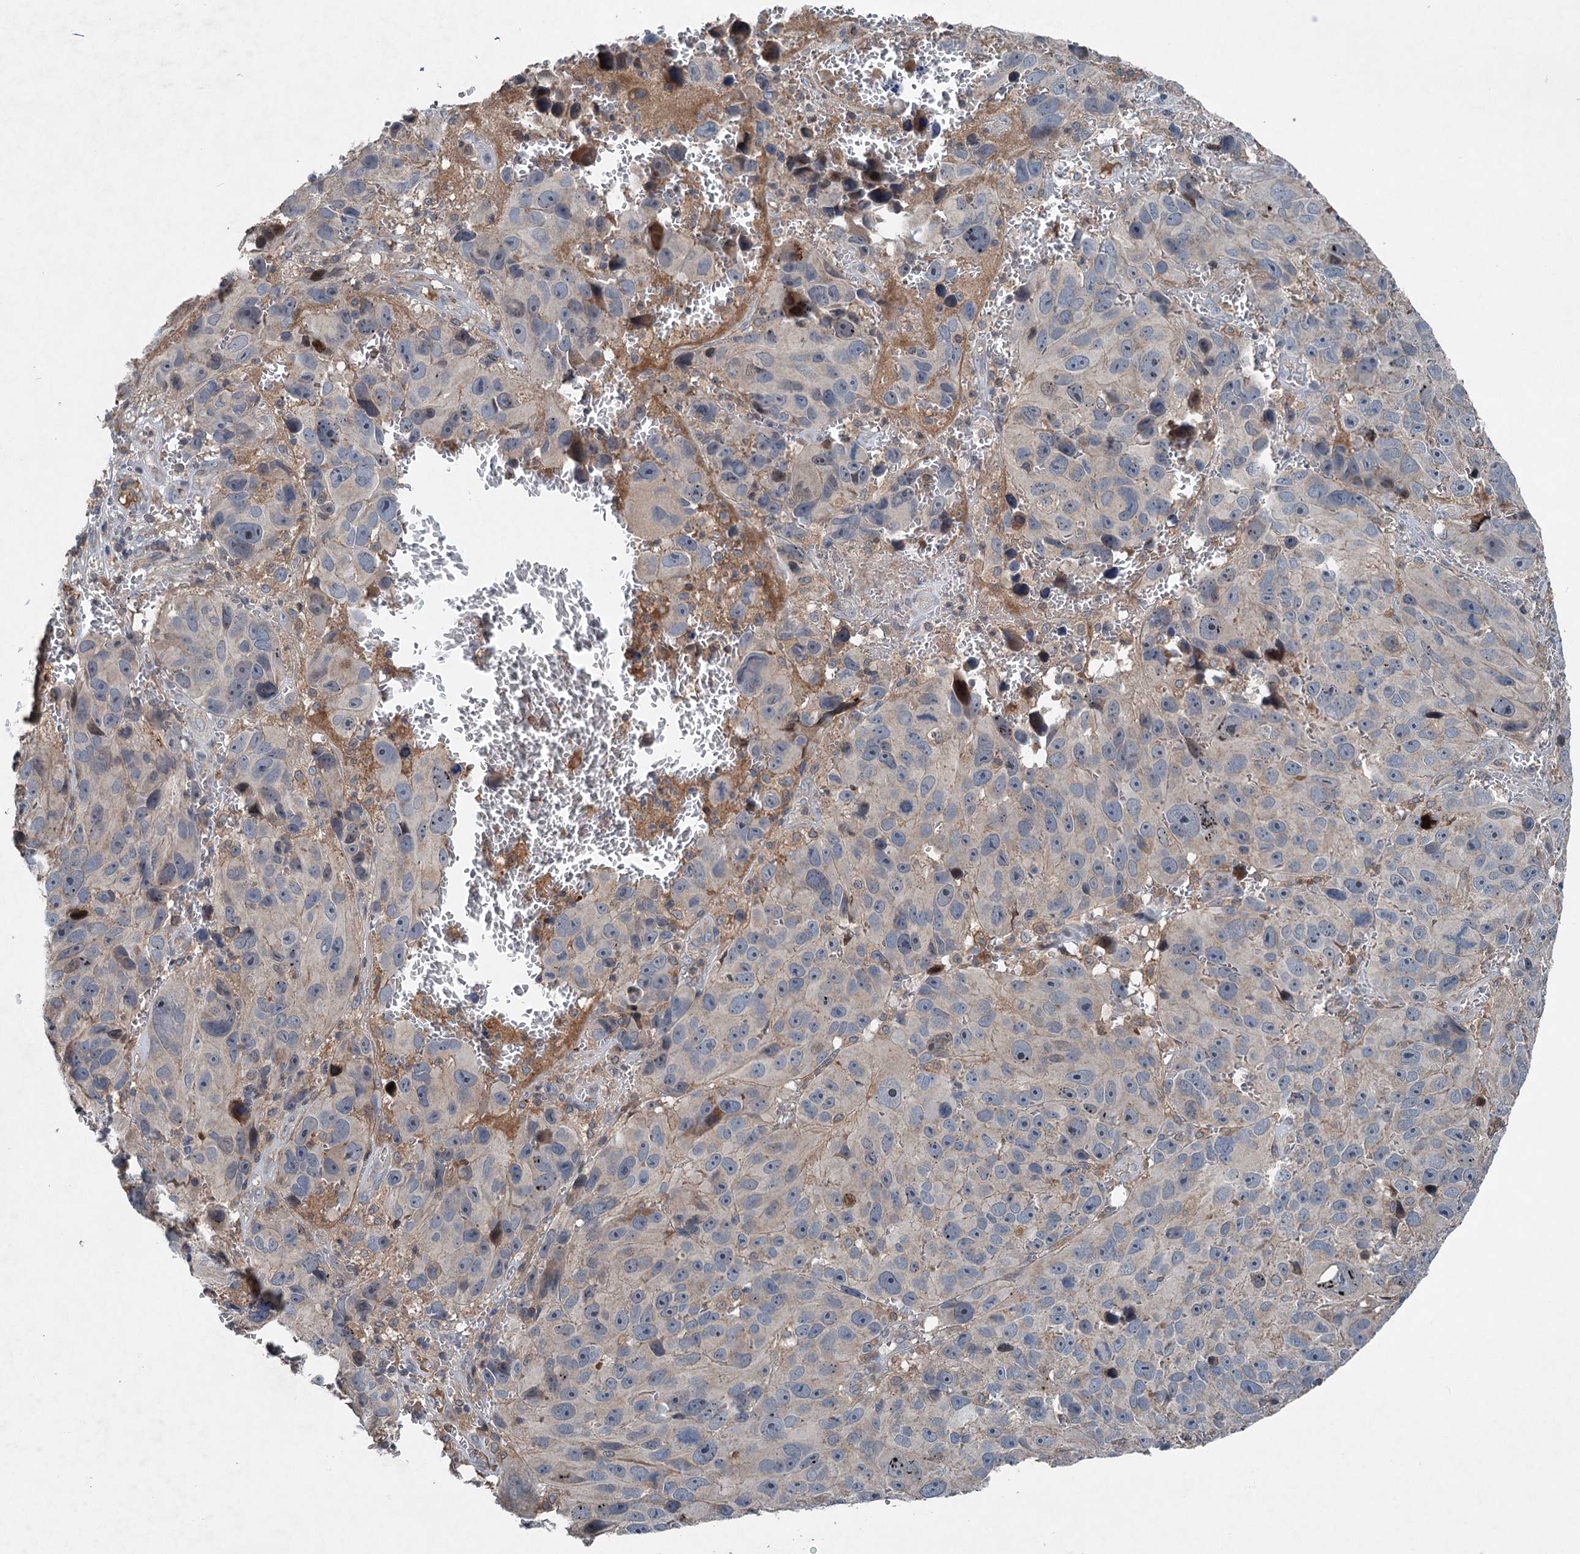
{"staining": {"intensity": "negative", "quantity": "none", "location": "none"}, "tissue": "melanoma", "cell_type": "Tumor cells", "image_type": "cancer", "snomed": [{"axis": "morphology", "description": "Malignant melanoma, NOS"}, {"axis": "topography", "description": "Skin"}], "caption": "Immunohistochemistry micrograph of neoplastic tissue: human malignant melanoma stained with DAB reveals no significant protein positivity in tumor cells.", "gene": "TAPBPL", "patient": {"sex": "male", "age": 84}}